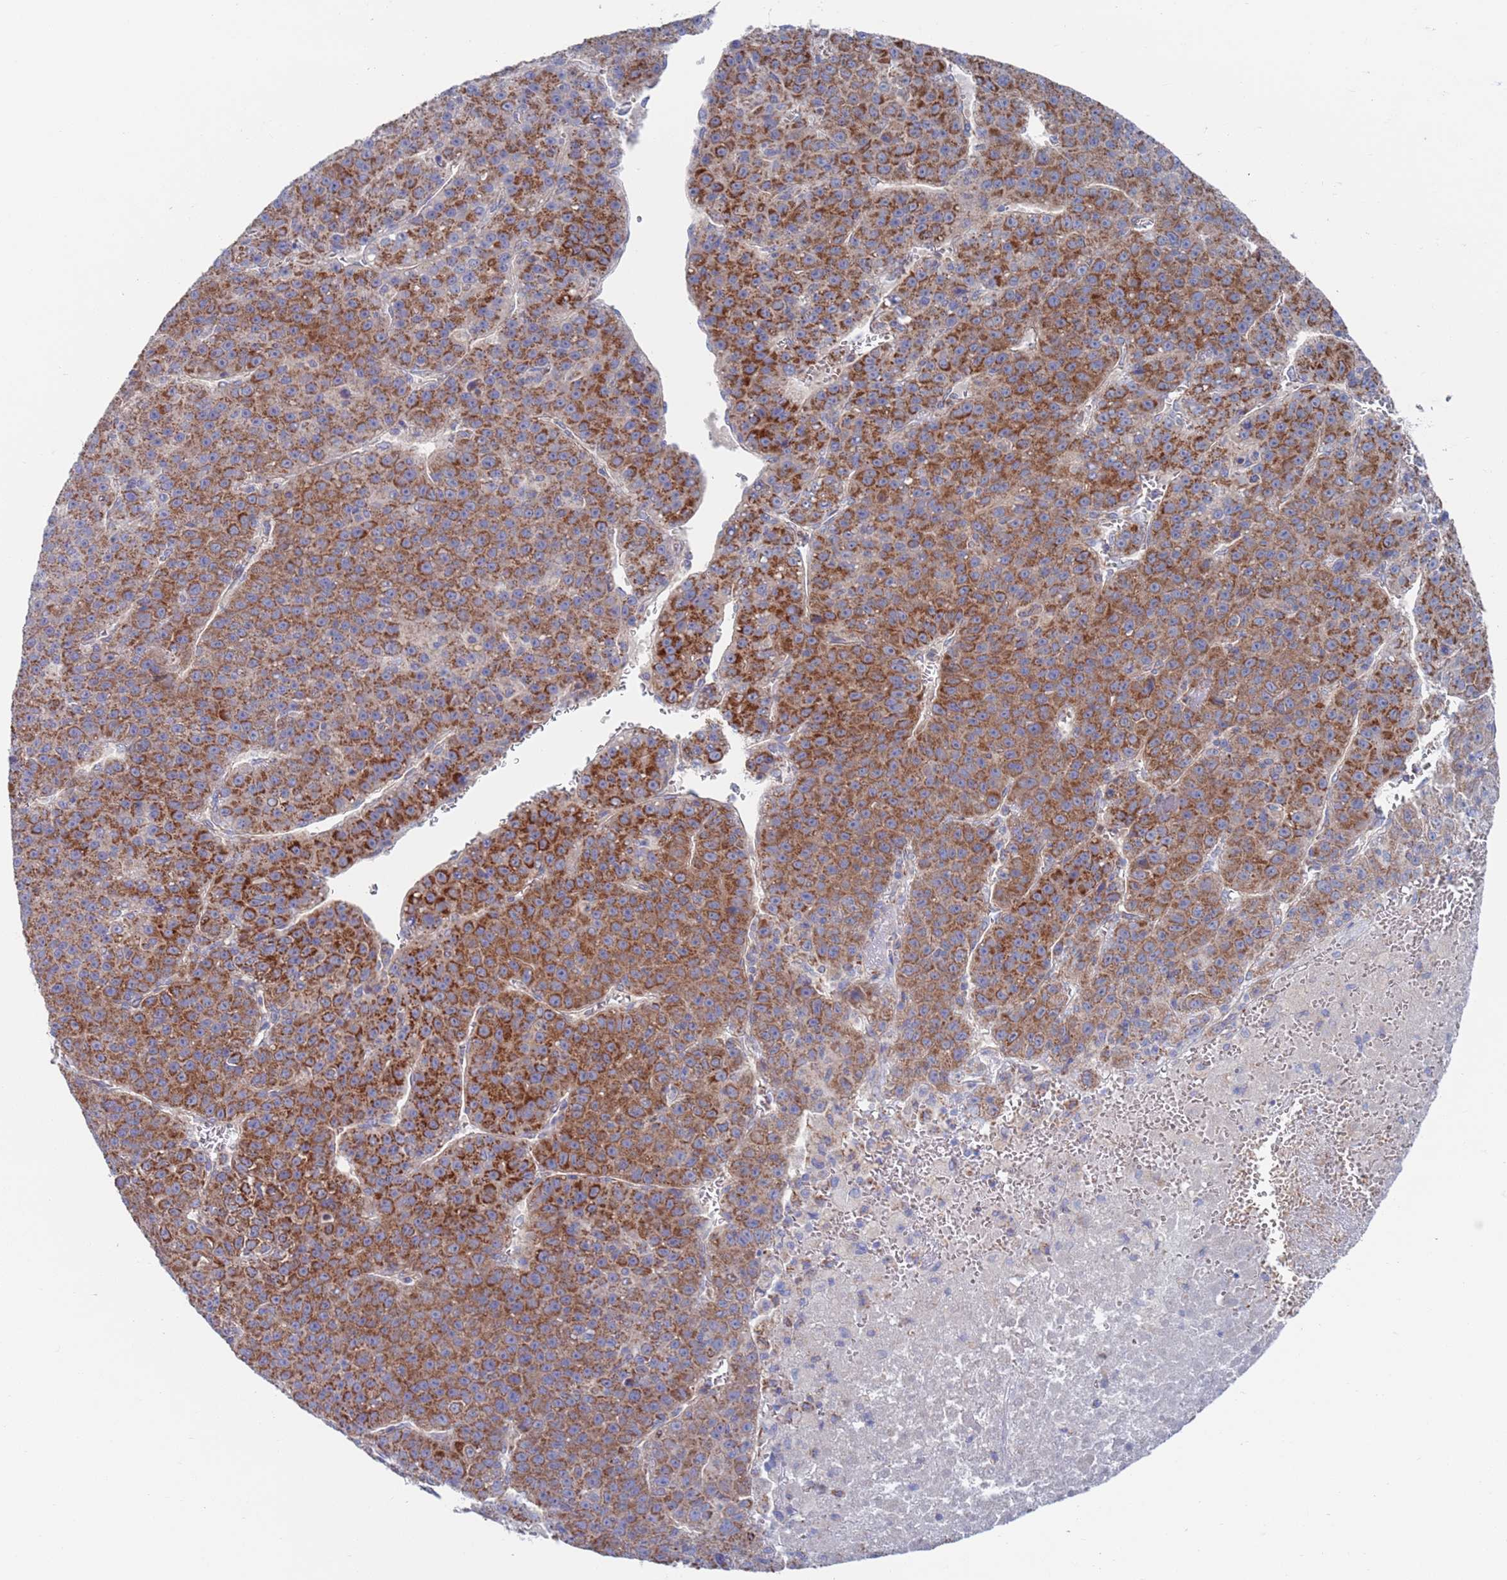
{"staining": {"intensity": "strong", "quantity": ">75%", "location": "cytoplasmic/membranous"}, "tissue": "liver cancer", "cell_type": "Tumor cells", "image_type": "cancer", "snomed": [{"axis": "morphology", "description": "Carcinoma, Hepatocellular, NOS"}, {"axis": "topography", "description": "Liver"}], "caption": "Hepatocellular carcinoma (liver) stained with a brown dye exhibits strong cytoplasmic/membranous positive staining in approximately >75% of tumor cells.", "gene": "CHCHD6", "patient": {"sex": "female", "age": 53}}